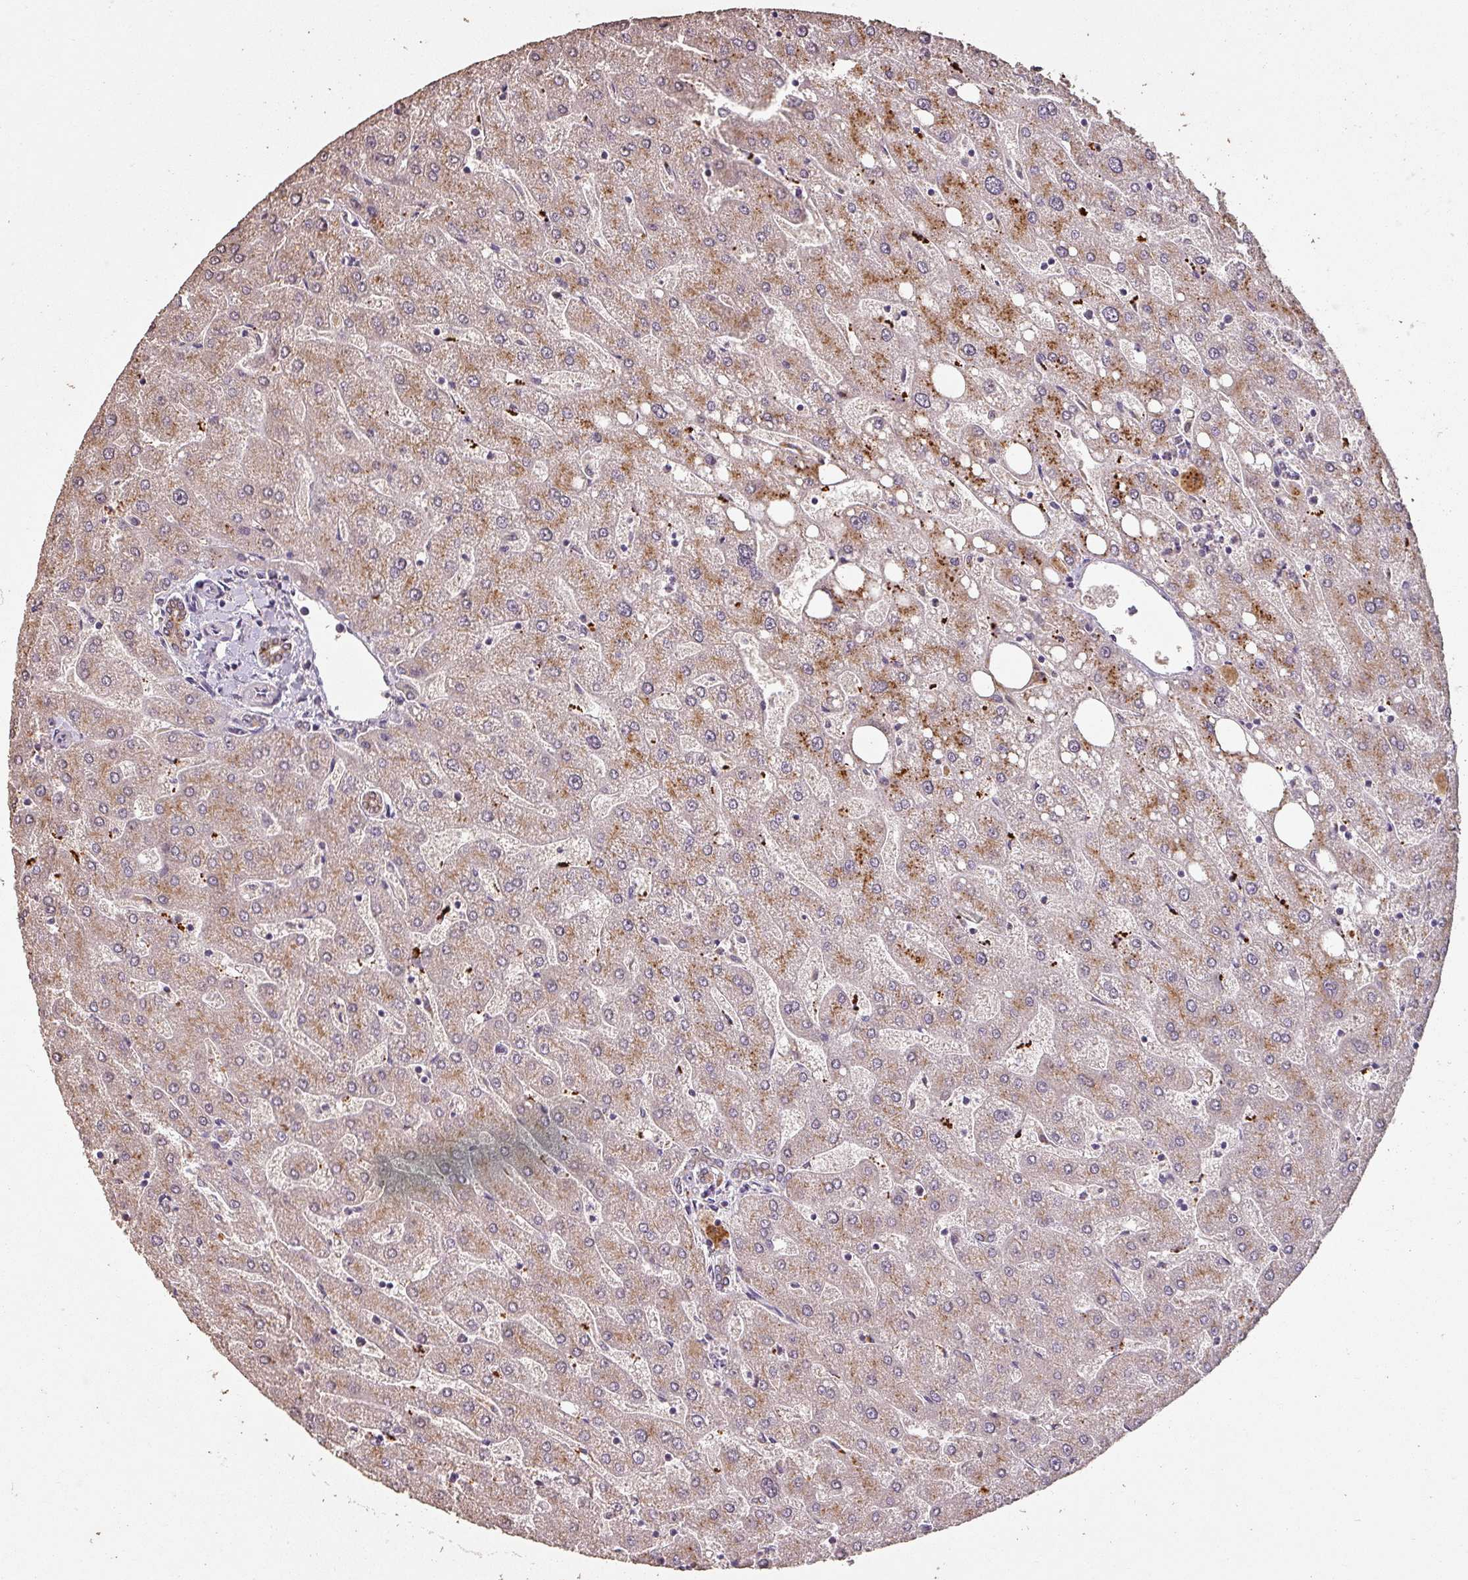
{"staining": {"intensity": "moderate", "quantity": ">75%", "location": "cytoplasmic/membranous"}, "tissue": "liver", "cell_type": "Cholangiocytes", "image_type": "normal", "snomed": [{"axis": "morphology", "description": "Normal tissue, NOS"}, {"axis": "topography", "description": "Liver"}], "caption": "Liver stained with DAB (3,3'-diaminobenzidine) IHC demonstrates medium levels of moderate cytoplasmic/membranous expression in about >75% of cholangiocytes. (Stains: DAB in brown, nuclei in blue, Microscopy: brightfield microscopy at high magnification).", "gene": "LYPLA1", "patient": {"sex": "male", "age": 67}}